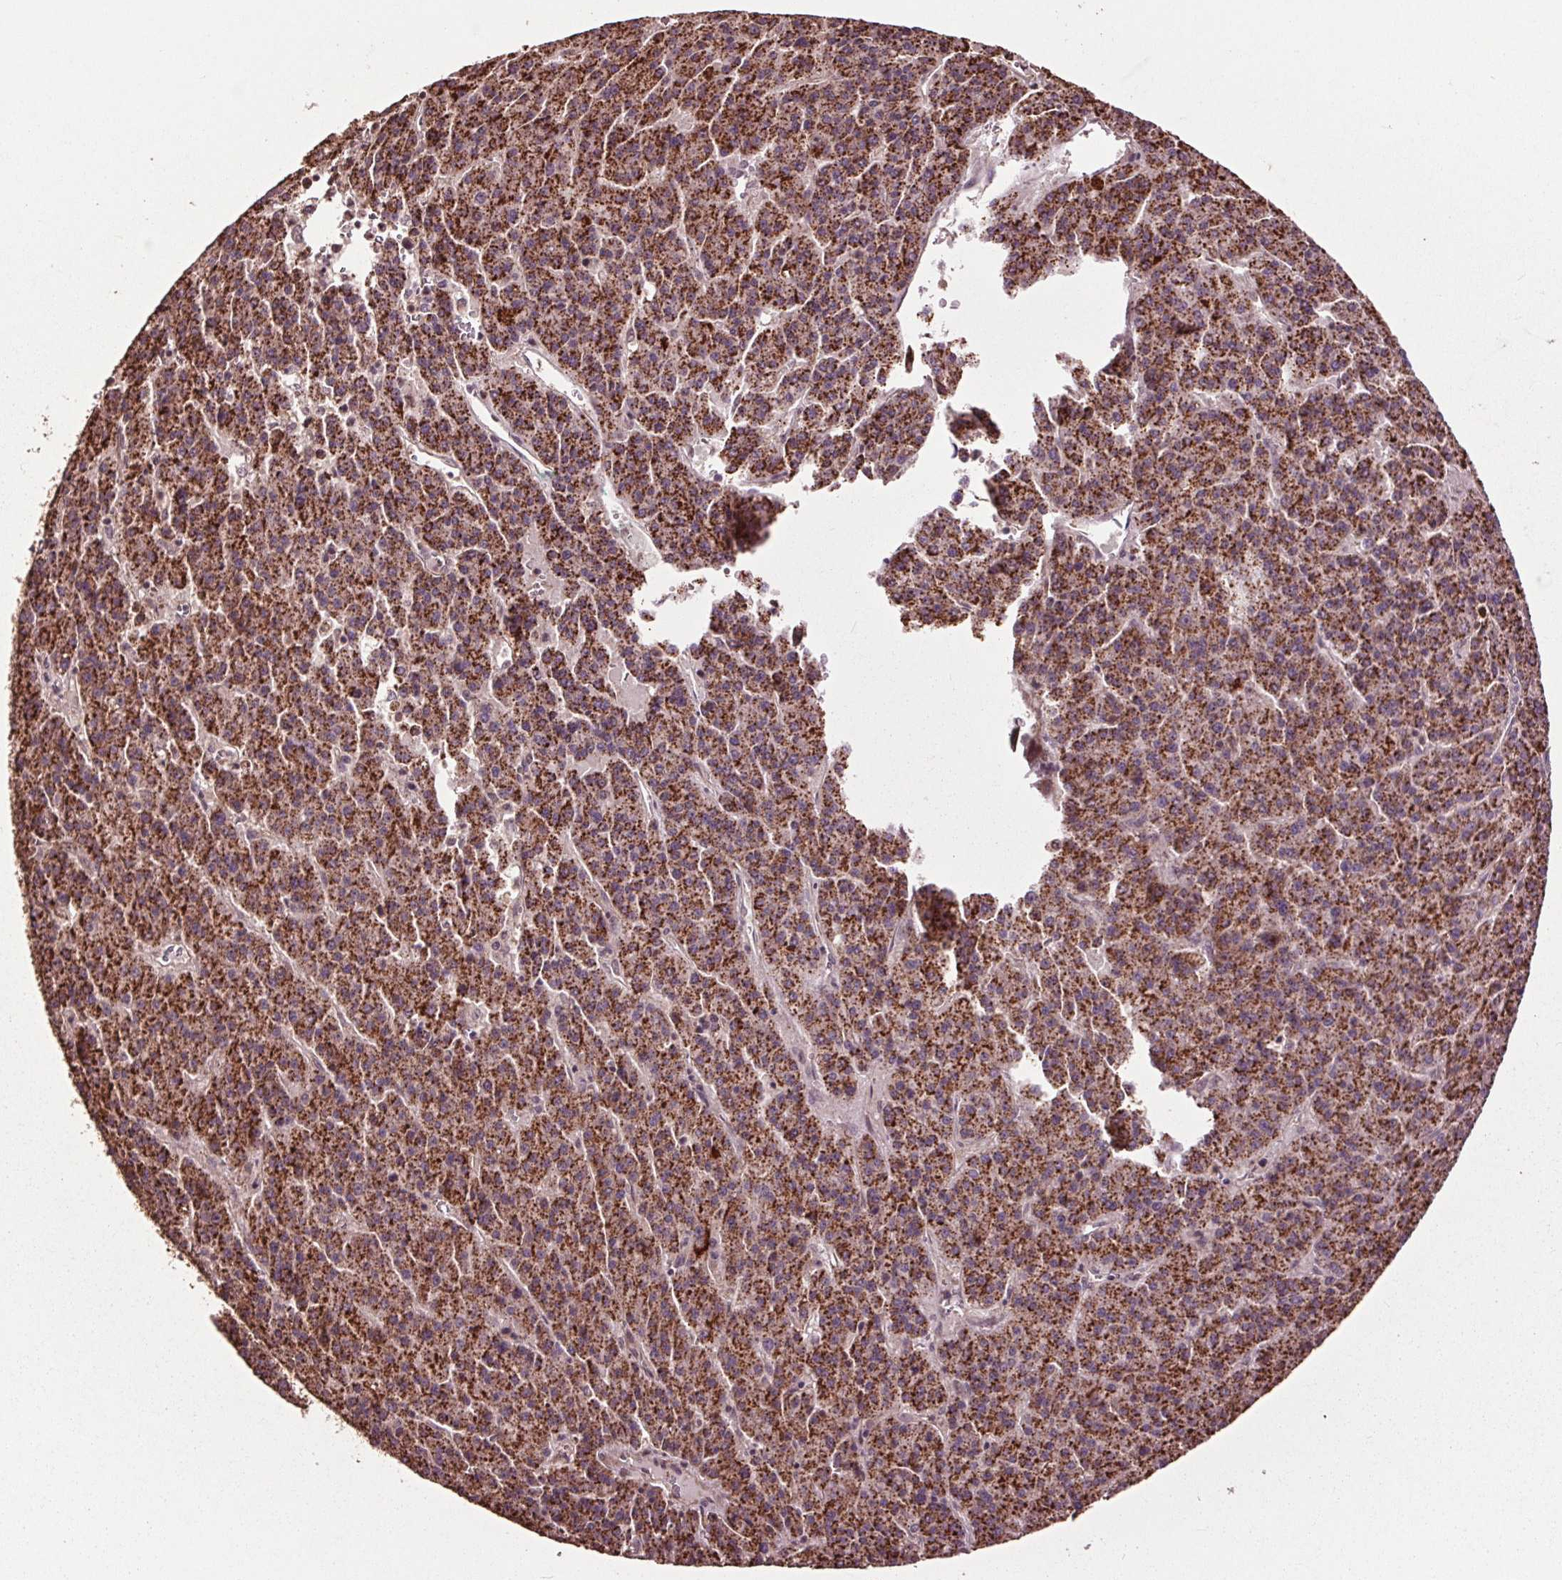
{"staining": {"intensity": "strong", "quantity": ">75%", "location": "cytoplasmic/membranous"}, "tissue": "liver cancer", "cell_type": "Tumor cells", "image_type": "cancer", "snomed": [{"axis": "morphology", "description": "Carcinoma, Hepatocellular, NOS"}, {"axis": "topography", "description": "Liver"}], "caption": "An image of human liver hepatocellular carcinoma stained for a protein shows strong cytoplasmic/membranous brown staining in tumor cells. The staining was performed using DAB (3,3'-diaminobenzidine), with brown indicating positive protein expression. Nuclei are stained blue with hematoxylin.", "gene": "CEP95", "patient": {"sex": "female", "age": 58}}